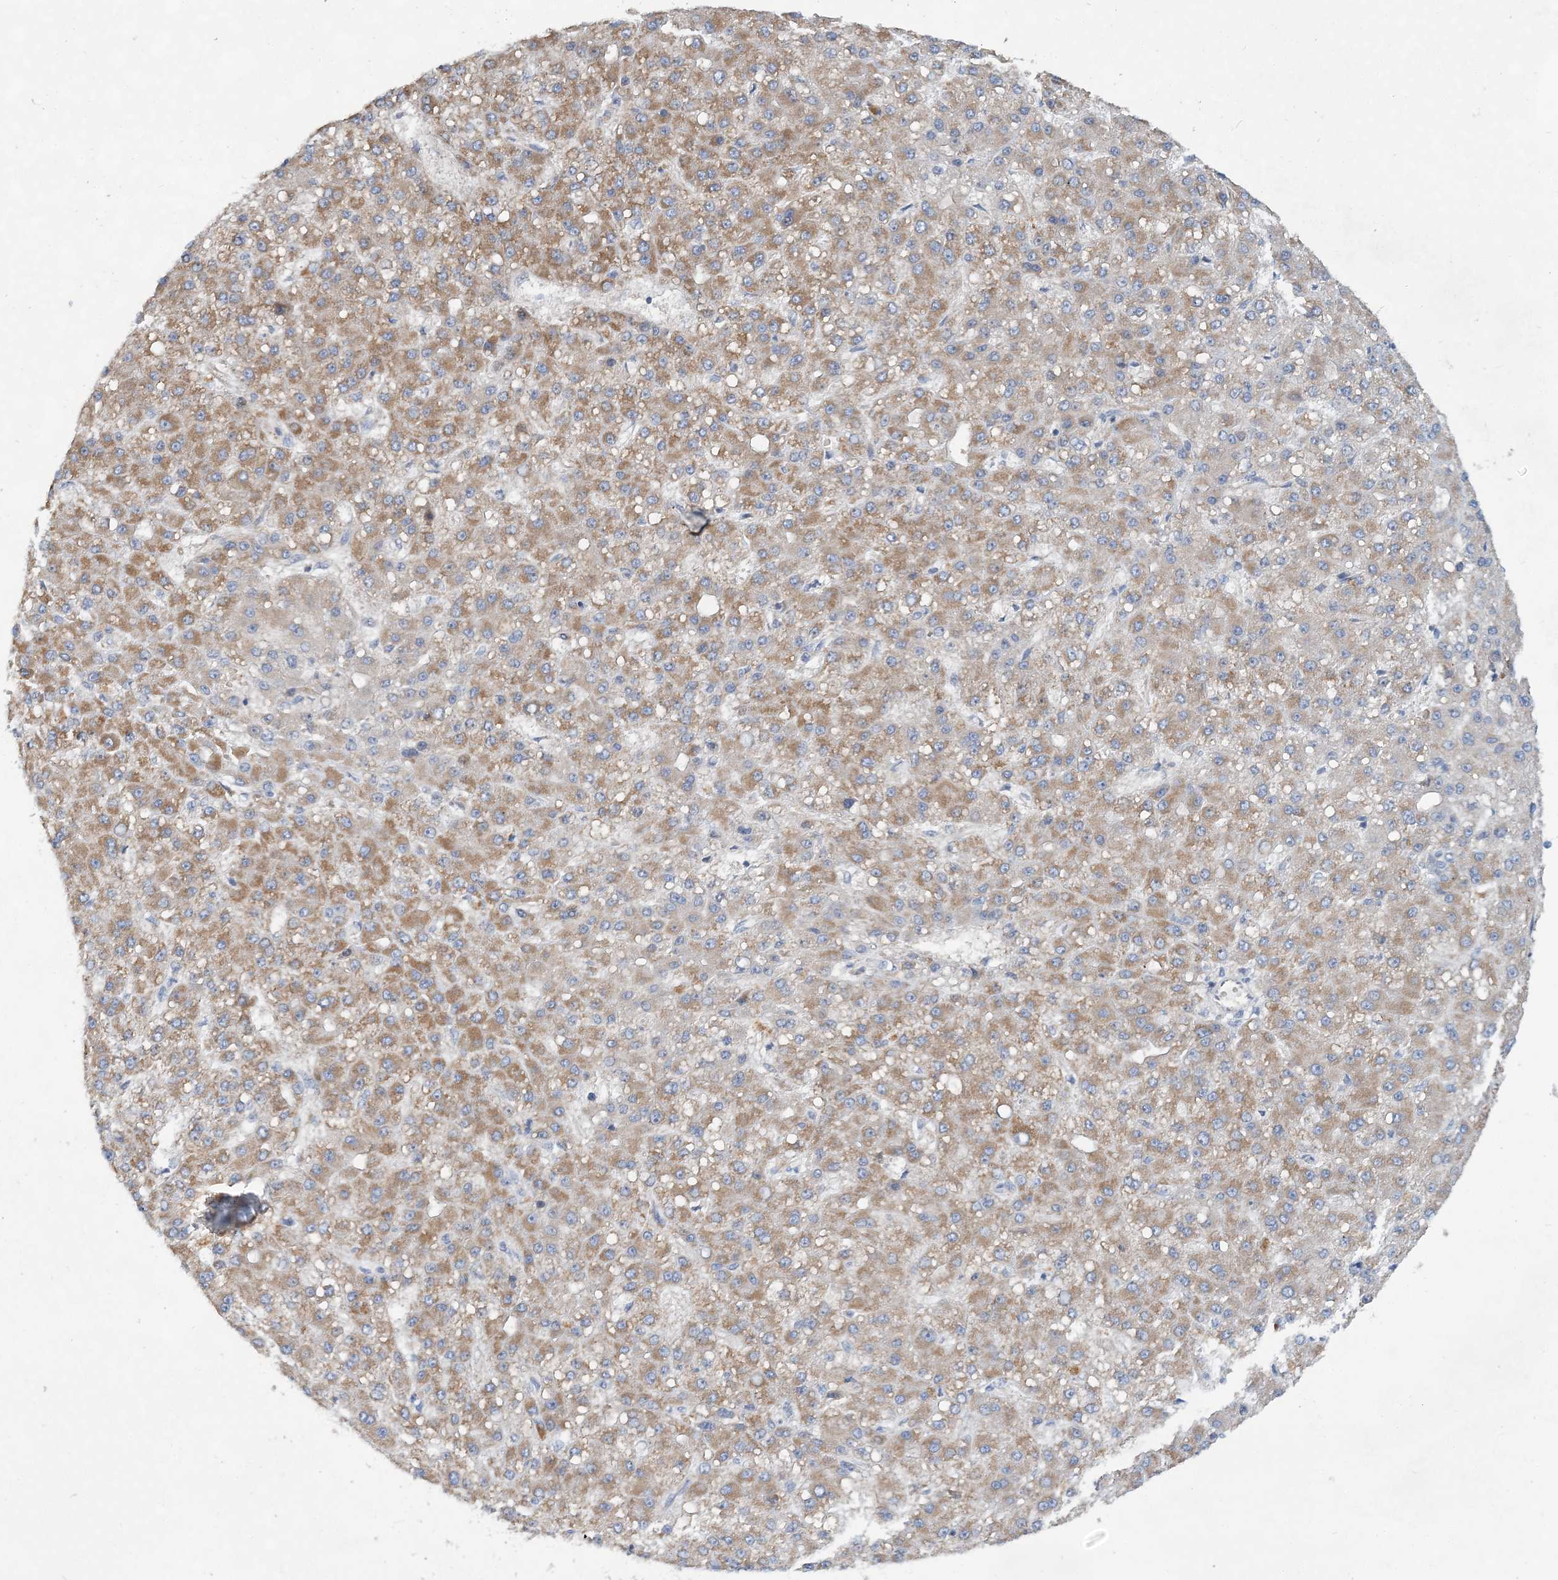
{"staining": {"intensity": "moderate", "quantity": ">75%", "location": "cytoplasmic/membranous"}, "tissue": "liver cancer", "cell_type": "Tumor cells", "image_type": "cancer", "snomed": [{"axis": "morphology", "description": "Carcinoma, Hepatocellular, NOS"}, {"axis": "topography", "description": "Liver"}], "caption": "Liver cancer (hepatocellular carcinoma) was stained to show a protein in brown. There is medium levels of moderate cytoplasmic/membranous staining in approximately >75% of tumor cells. (DAB (3,3'-diaminobenzidine) IHC with brightfield microscopy, high magnification).", "gene": "TRAPPC13", "patient": {"sex": "male", "age": 67}}